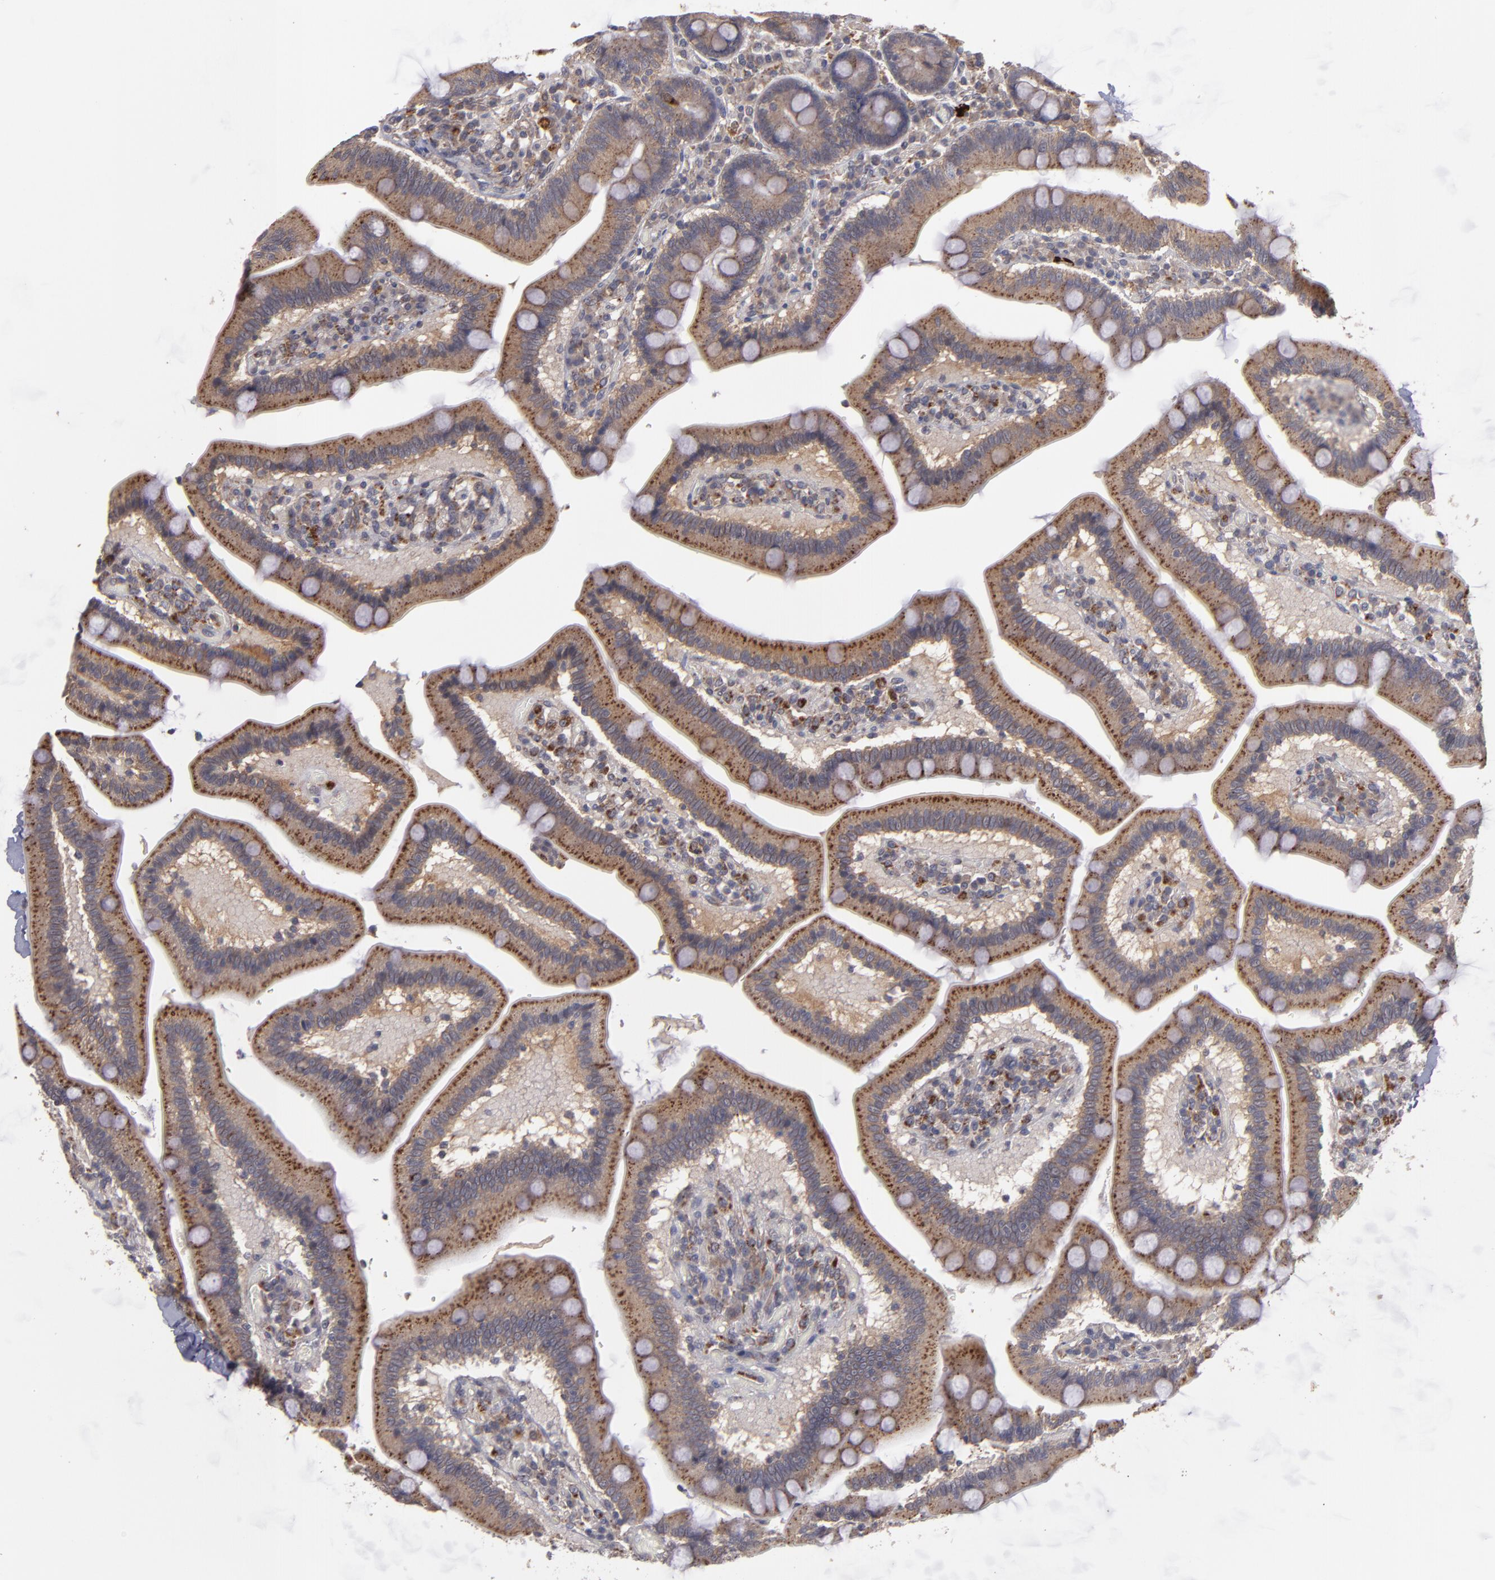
{"staining": {"intensity": "strong", "quantity": ">75%", "location": "cytoplasmic/membranous"}, "tissue": "duodenum", "cell_type": "Glandular cells", "image_type": "normal", "snomed": [{"axis": "morphology", "description": "Normal tissue, NOS"}, {"axis": "topography", "description": "Duodenum"}], "caption": "Duodenum was stained to show a protein in brown. There is high levels of strong cytoplasmic/membranous positivity in approximately >75% of glandular cells. The protein of interest is shown in brown color, while the nuclei are stained blue.", "gene": "CTSO", "patient": {"sex": "male", "age": 66}}